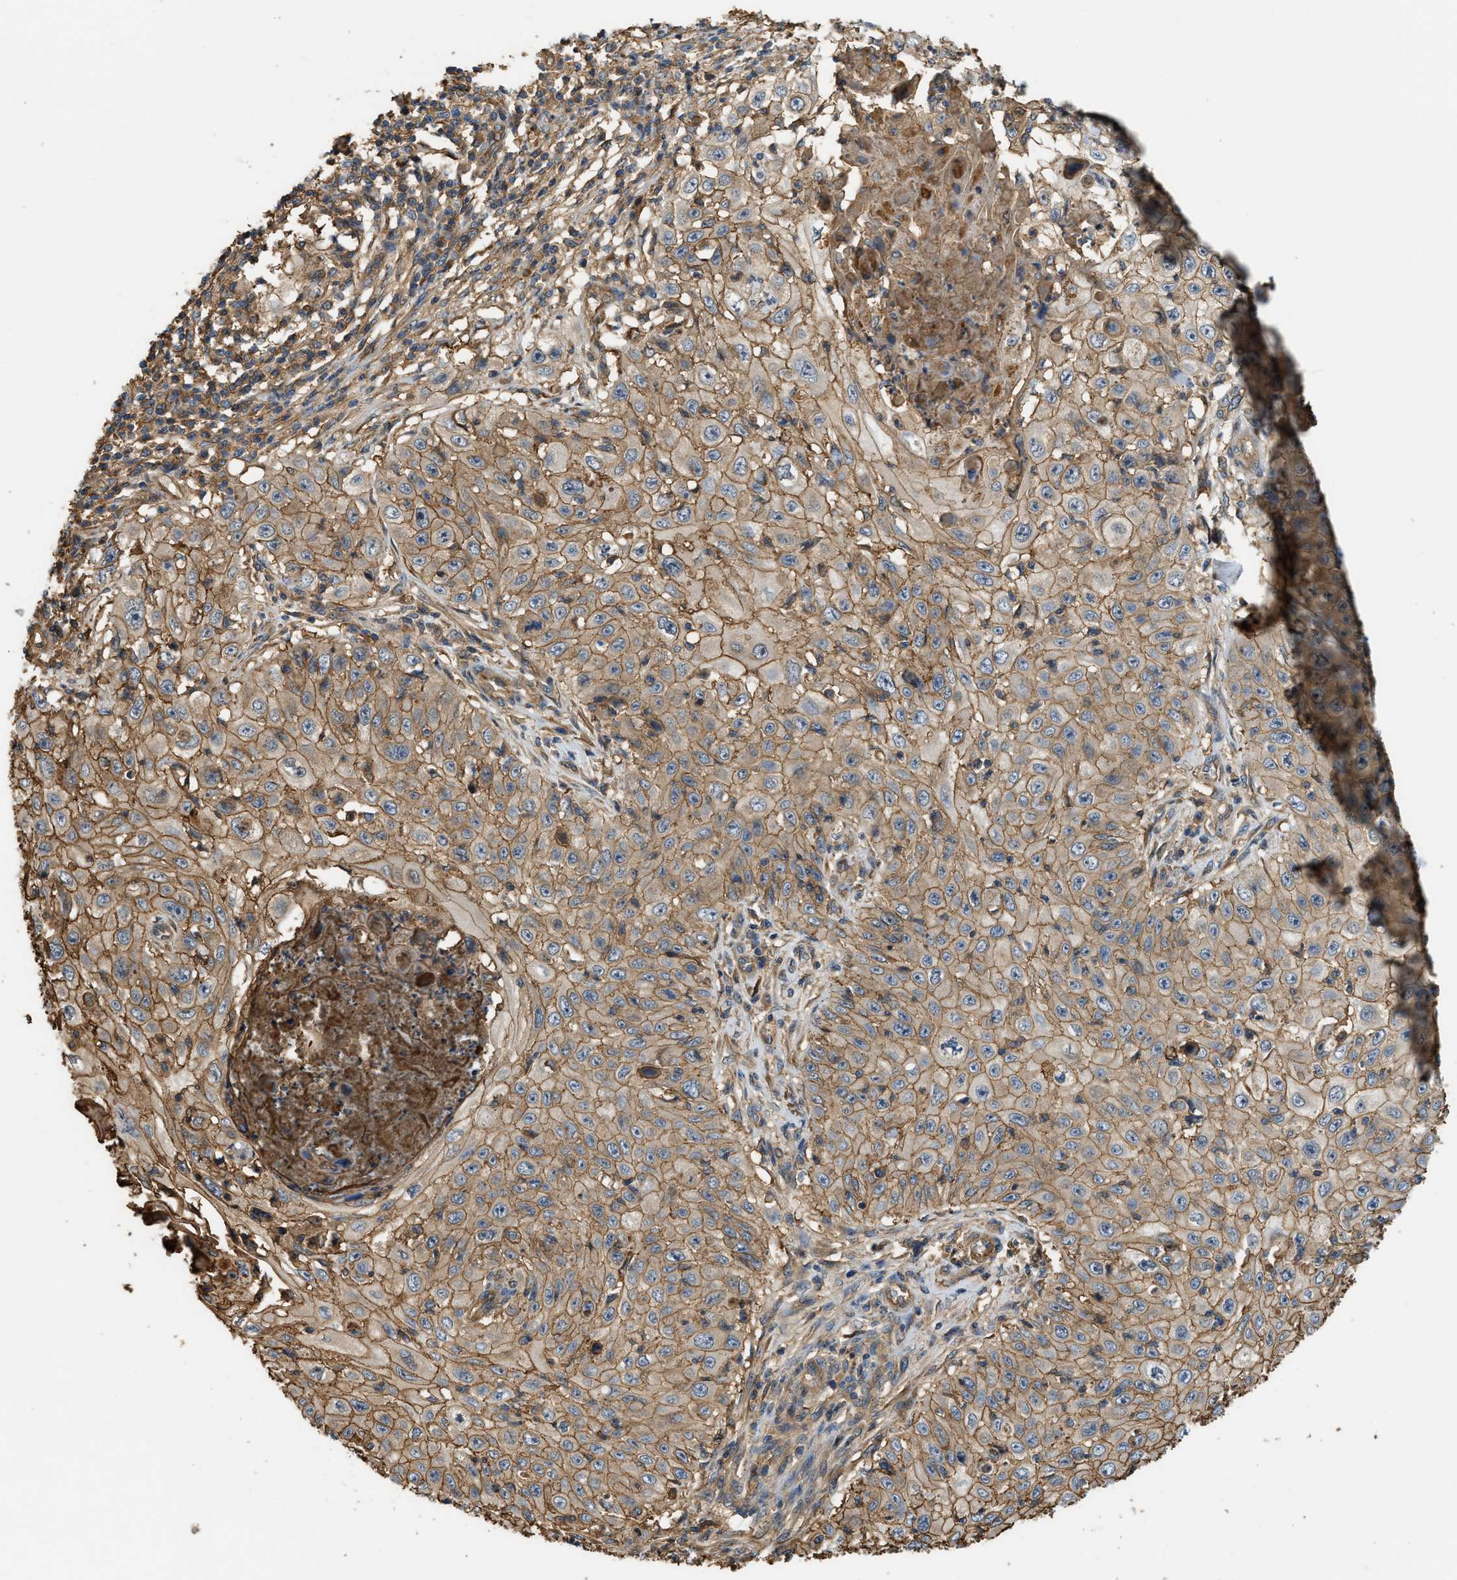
{"staining": {"intensity": "moderate", "quantity": ">75%", "location": "cytoplasmic/membranous"}, "tissue": "skin cancer", "cell_type": "Tumor cells", "image_type": "cancer", "snomed": [{"axis": "morphology", "description": "Squamous cell carcinoma, NOS"}, {"axis": "topography", "description": "Skin"}], "caption": "Immunohistochemistry micrograph of neoplastic tissue: squamous cell carcinoma (skin) stained using immunohistochemistry (IHC) shows medium levels of moderate protein expression localized specifically in the cytoplasmic/membranous of tumor cells, appearing as a cytoplasmic/membranous brown color.", "gene": "DDHD2", "patient": {"sex": "male", "age": 86}}